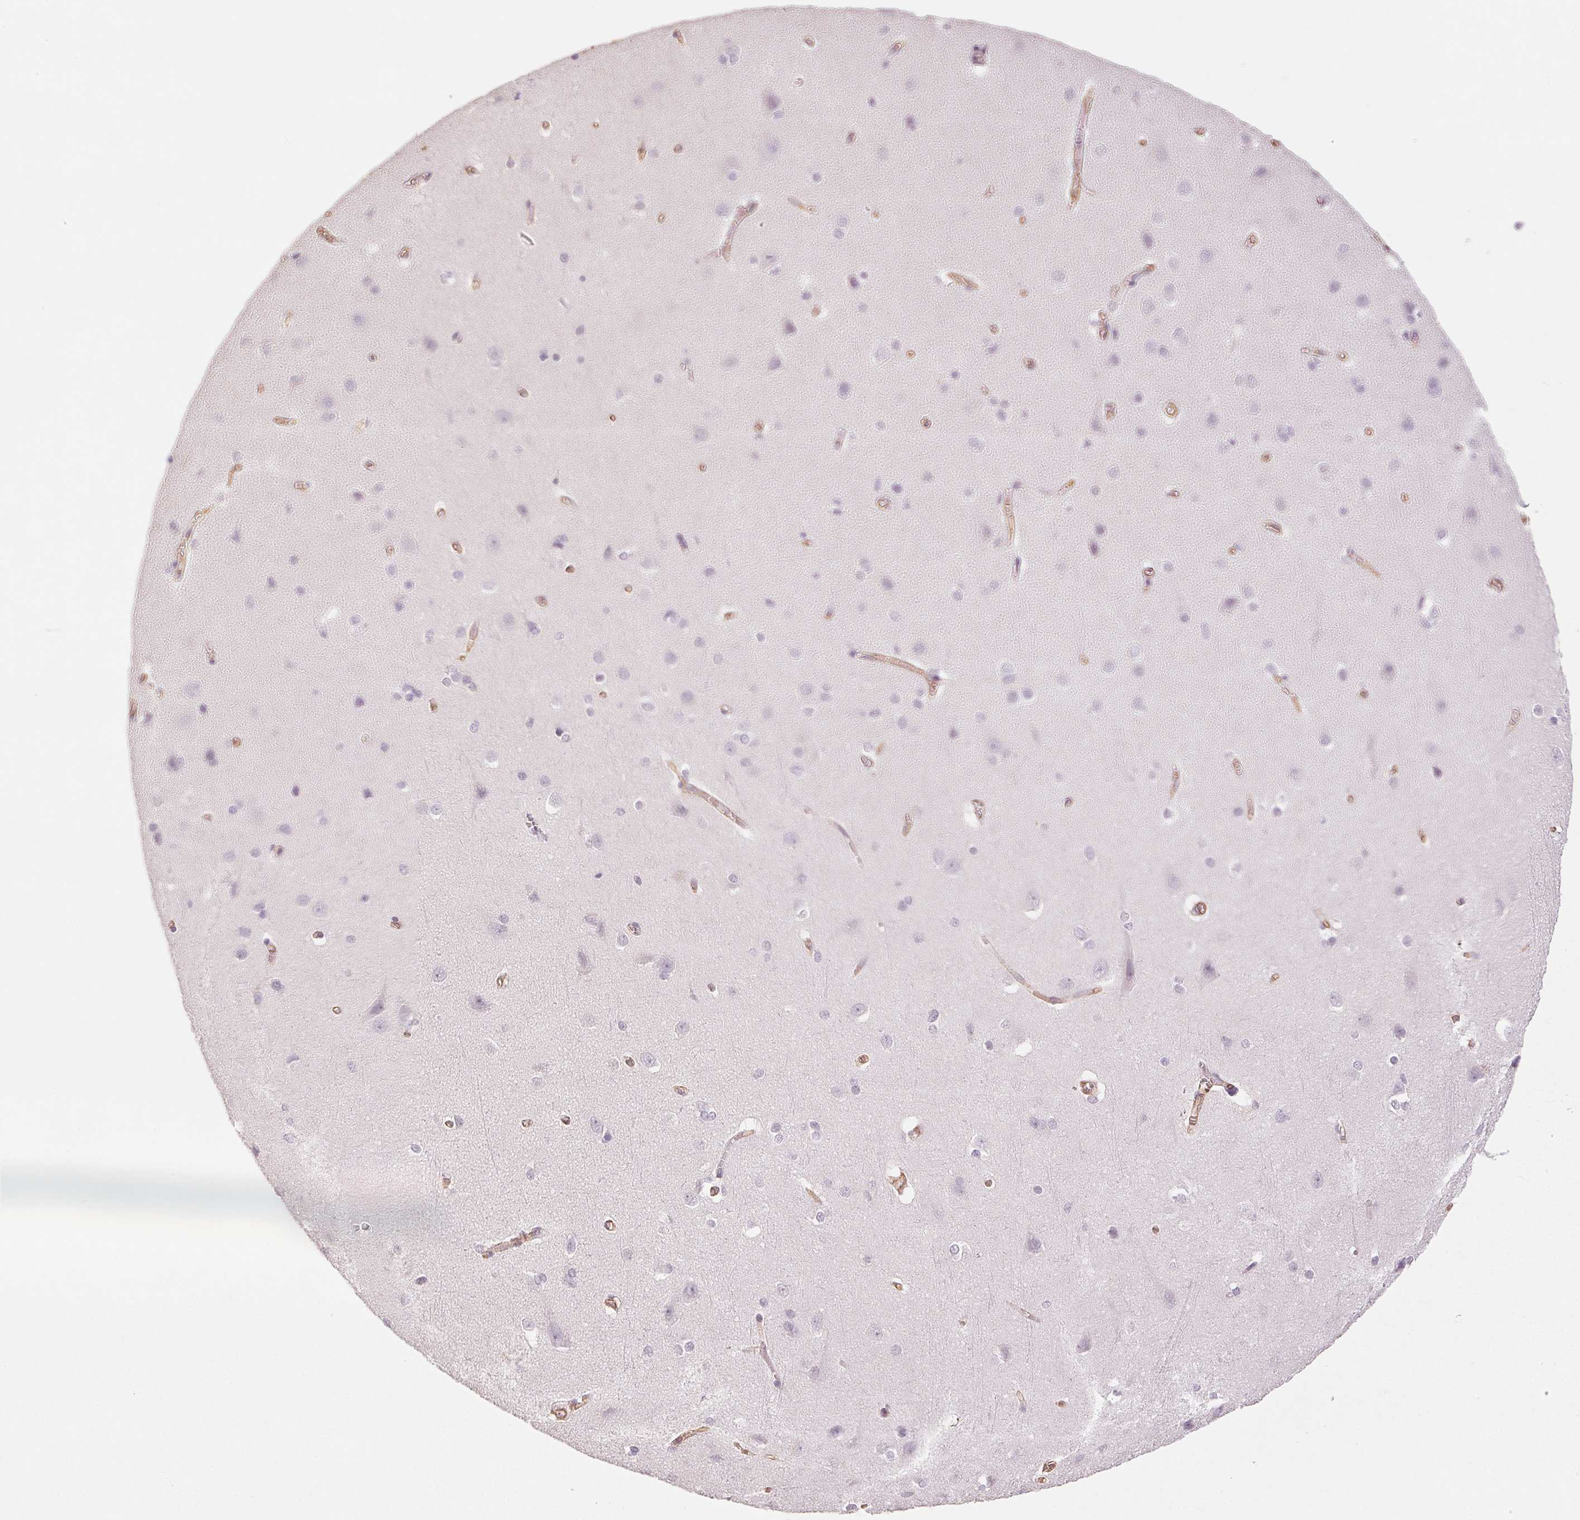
{"staining": {"intensity": "weak", "quantity": "25%-75%", "location": "cytoplasmic/membranous"}, "tissue": "cerebral cortex", "cell_type": "Endothelial cells", "image_type": "normal", "snomed": [{"axis": "morphology", "description": "Normal tissue, NOS"}, {"axis": "topography", "description": "Cerebral cortex"}], "caption": "Endothelial cells reveal low levels of weak cytoplasmic/membranous expression in about 25%-75% of cells in benign human cerebral cortex. (IHC, brightfield microscopy, high magnification).", "gene": "COL7A1", "patient": {"sex": "male", "age": 37}}